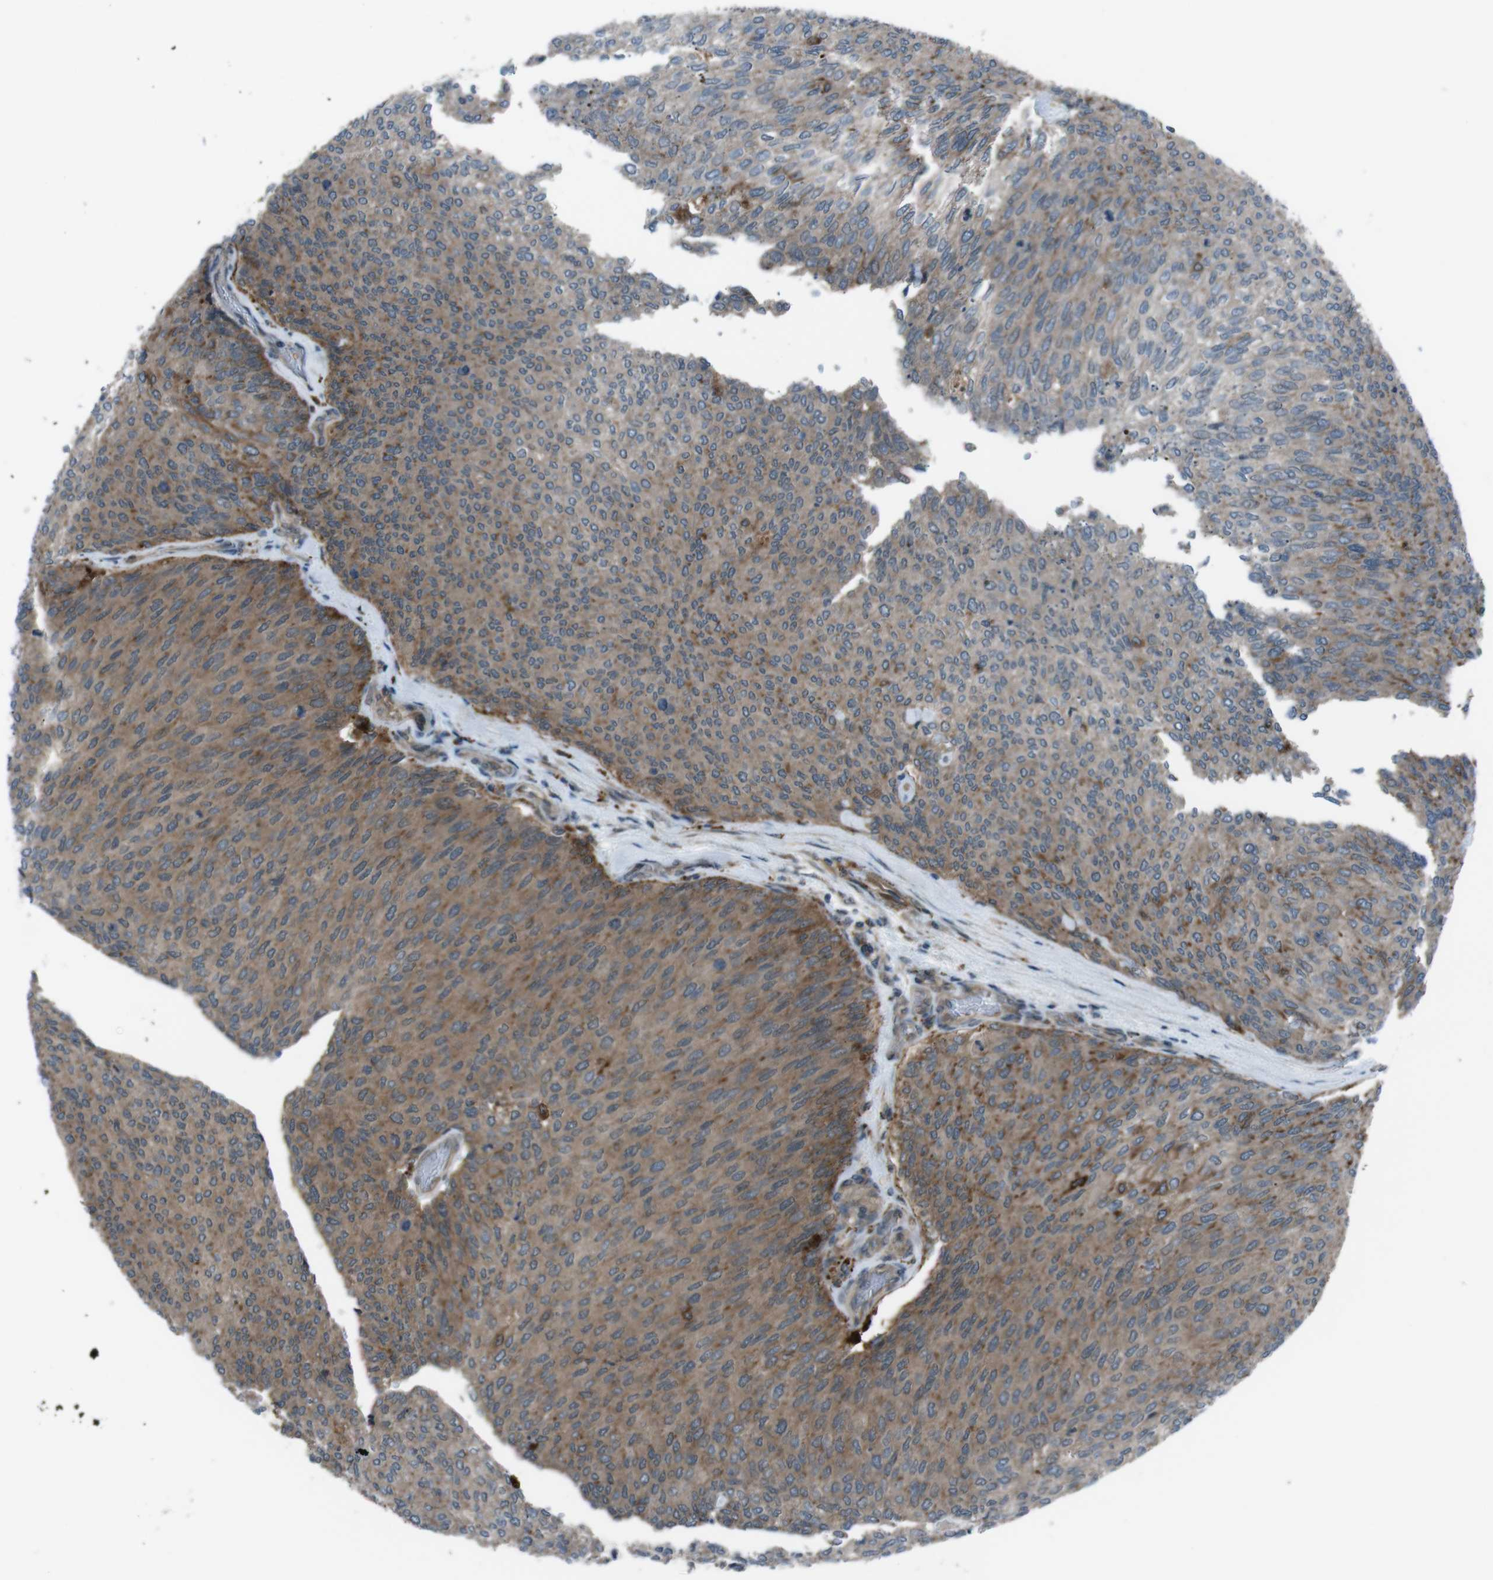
{"staining": {"intensity": "moderate", "quantity": "25%-75%", "location": "cytoplasmic/membranous"}, "tissue": "urothelial cancer", "cell_type": "Tumor cells", "image_type": "cancer", "snomed": [{"axis": "morphology", "description": "Urothelial carcinoma, Low grade"}, {"axis": "topography", "description": "Urinary bladder"}], "caption": "A high-resolution image shows IHC staining of urothelial cancer, which shows moderate cytoplasmic/membranous expression in approximately 25%-75% of tumor cells.", "gene": "SLC27A4", "patient": {"sex": "female", "age": 79}}